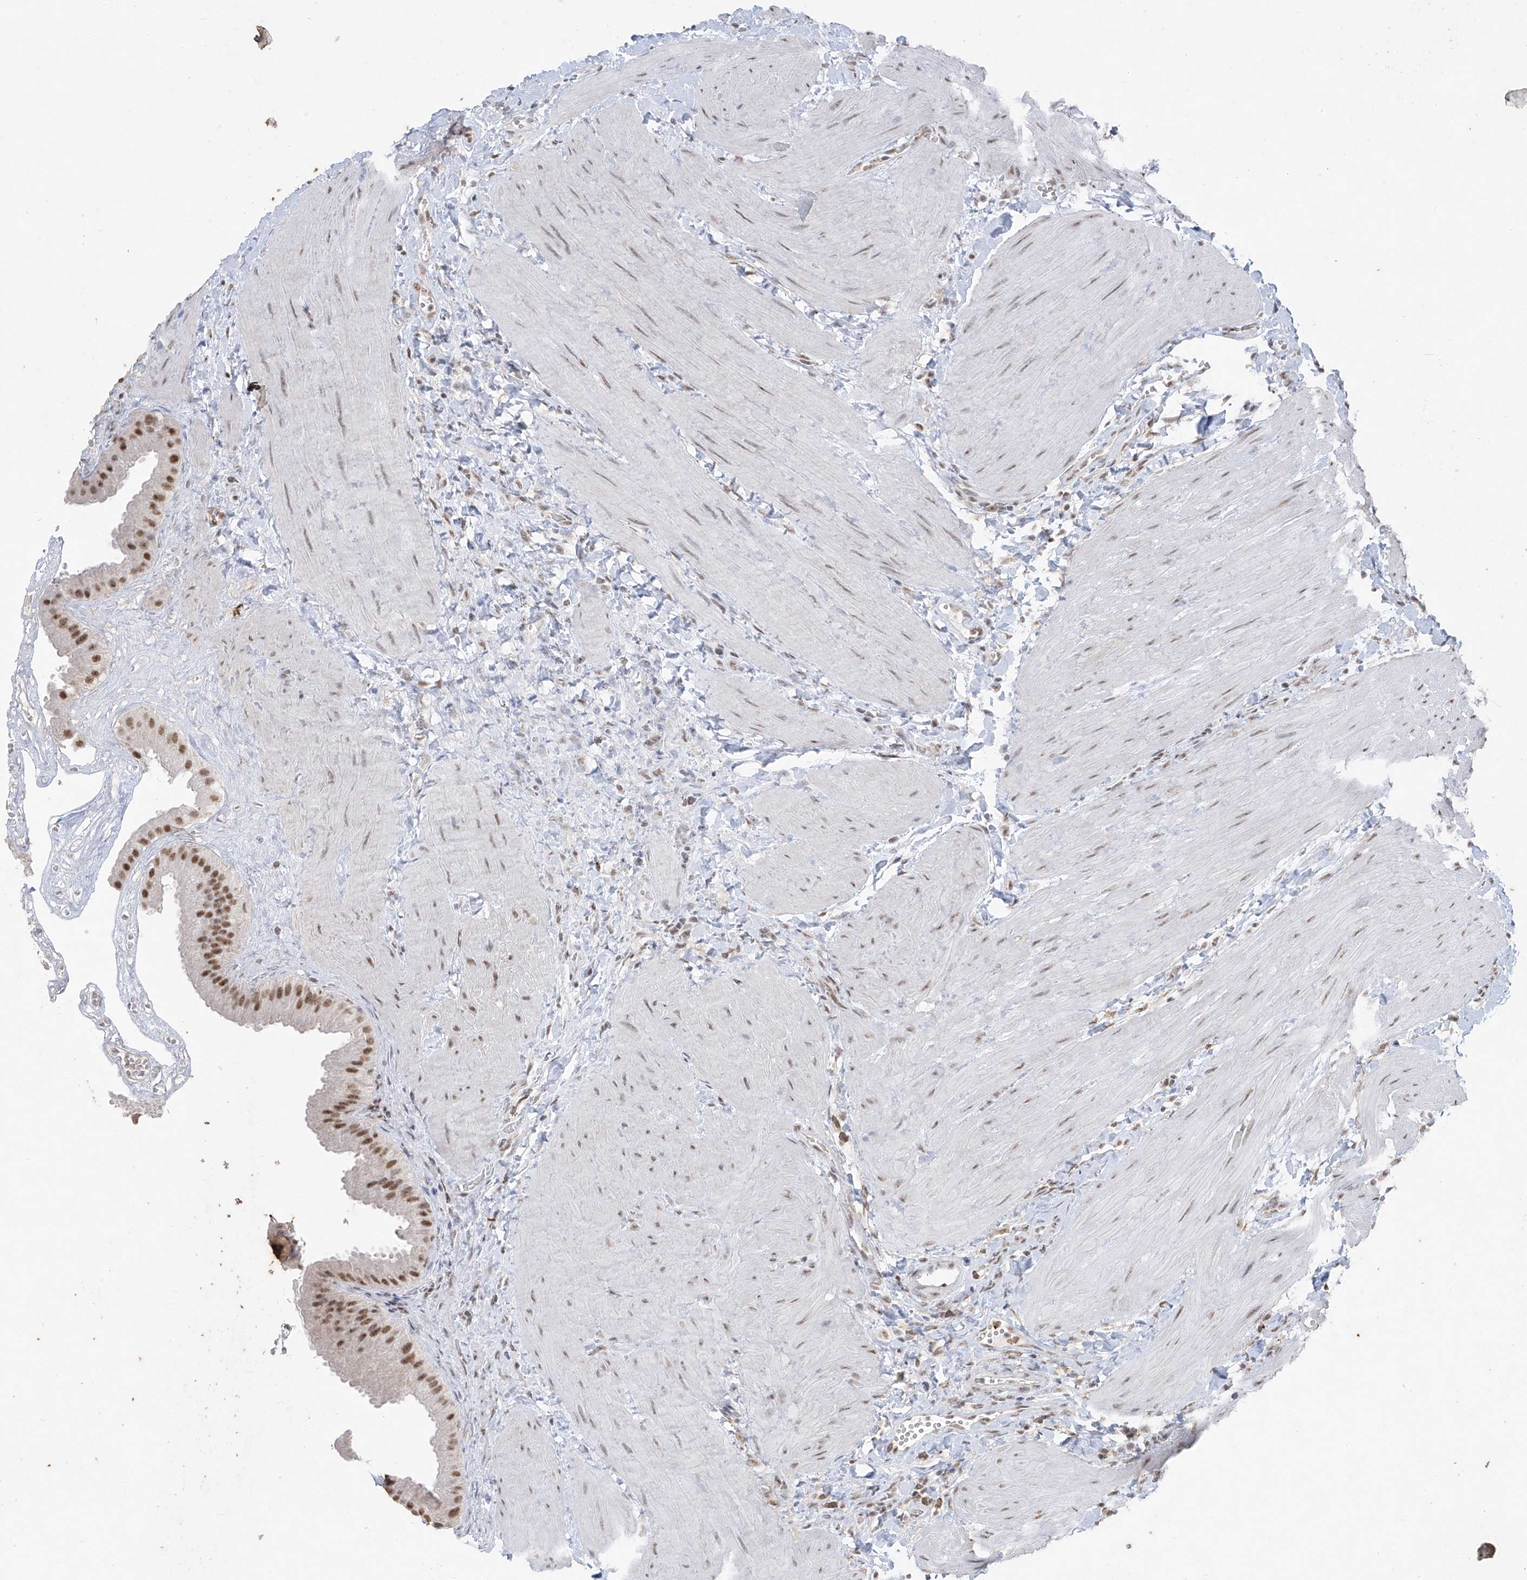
{"staining": {"intensity": "moderate", "quantity": ">75%", "location": "nuclear"}, "tissue": "gallbladder", "cell_type": "Glandular cells", "image_type": "normal", "snomed": [{"axis": "morphology", "description": "Normal tissue, NOS"}, {"axis": "topography", "description": "Gallbladder"}], "caption": "Glandular cells demonstrate medium levels of moderate nuclear expression in approximately >75% of cells in benign human gallbladder.", "gene": "TFEC", "patient": {"sex": "male", "age": 55}}